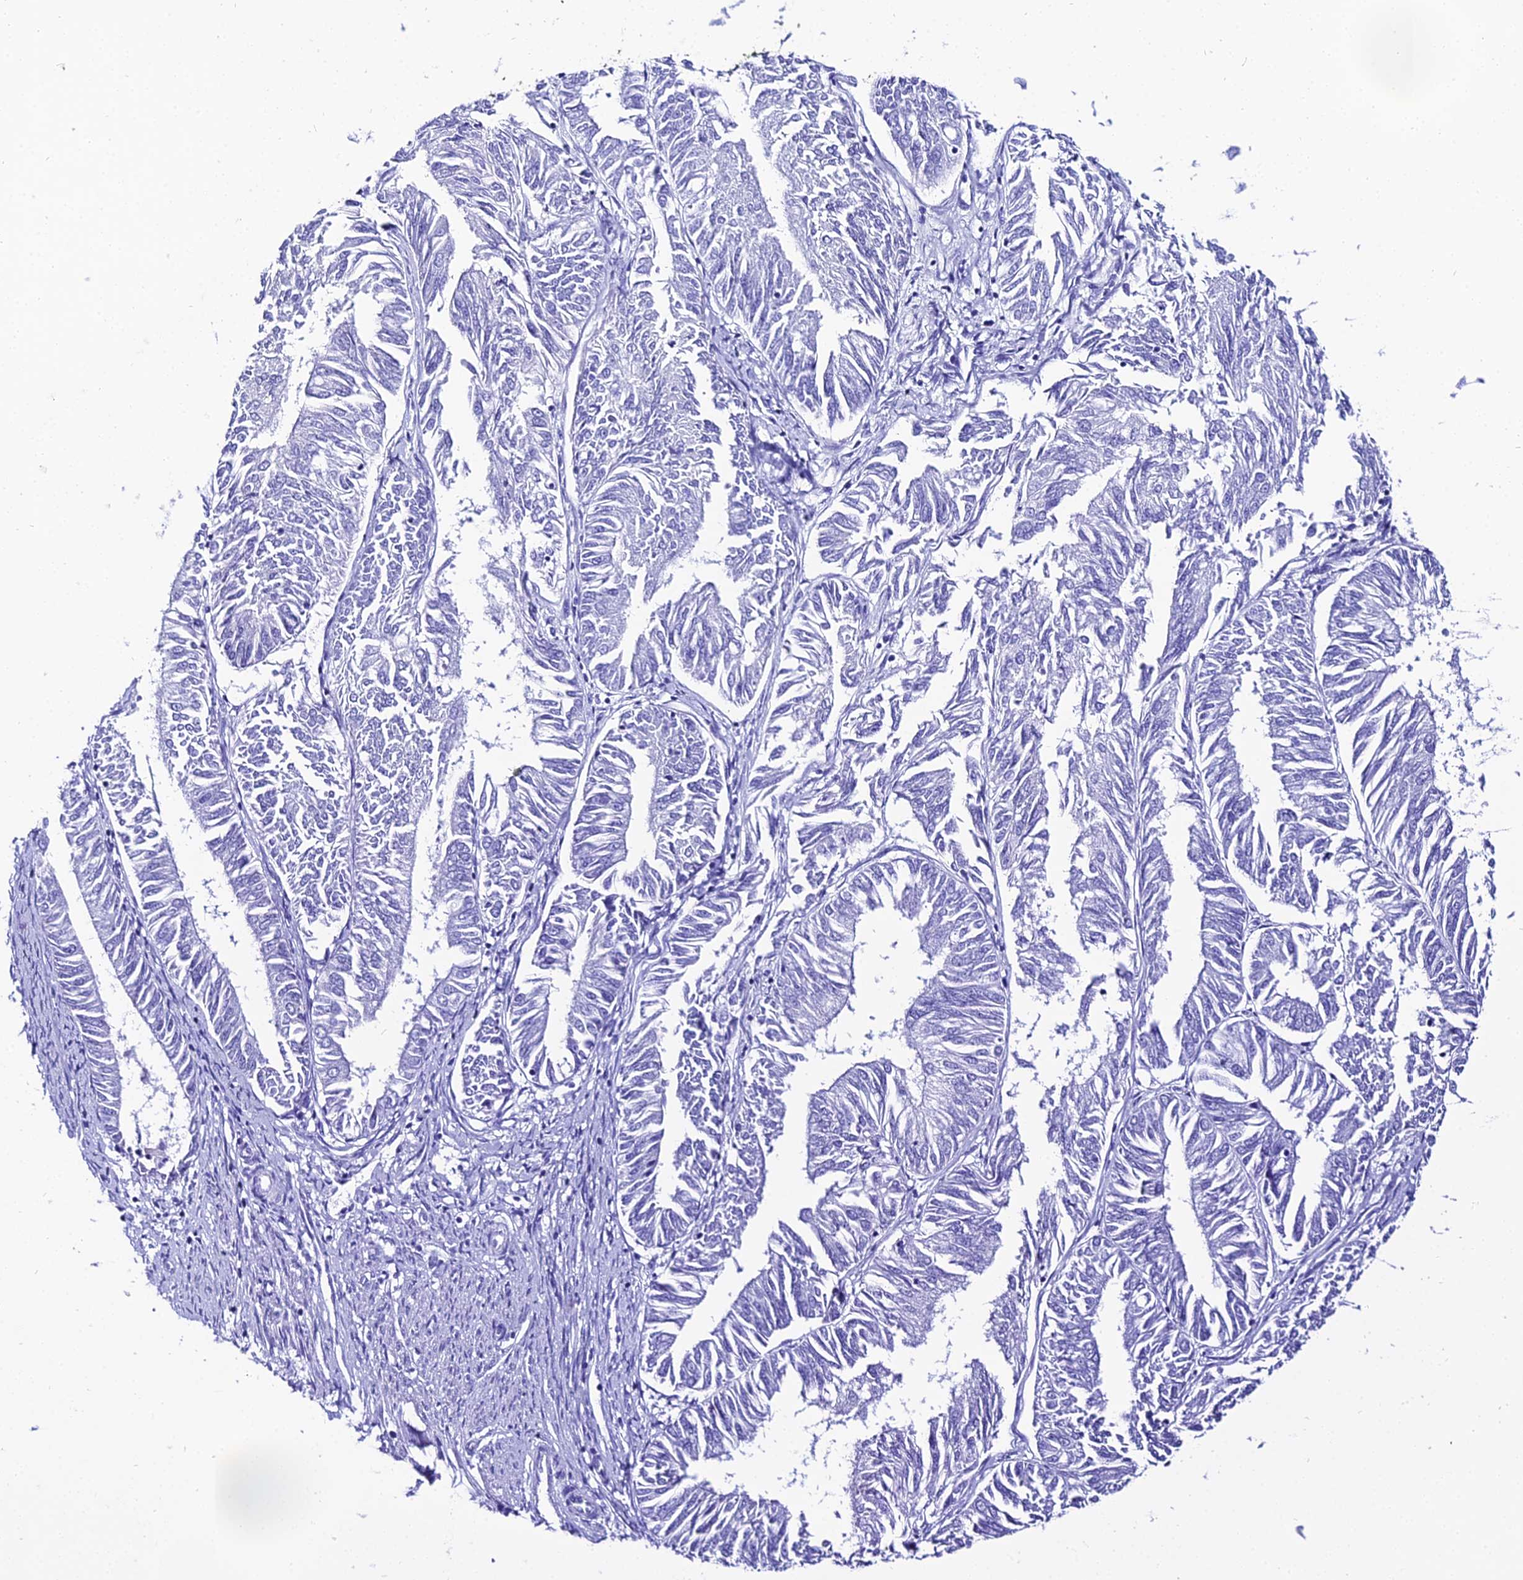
{"staining": {"intensity": "negative", "quantity": "none", "location": "none"}, "tissue": "endometrial cancer", "cell_type": "Tumor cells", "image_type": "cancer", "snomed": [{"axis": "morphology", "description": "Adenocarcinoma, NOS"}, {"axis": "topography", "description": "Endometrium"}], "caption": "DAB (3,3'-diaminobenzidine) immunohistochemical staining of human endometrial adenocarcinoma reveals no significant staining in tumor cells.", "gene": "TRMT44", "patient": {"sex": "female", "age": 58}}